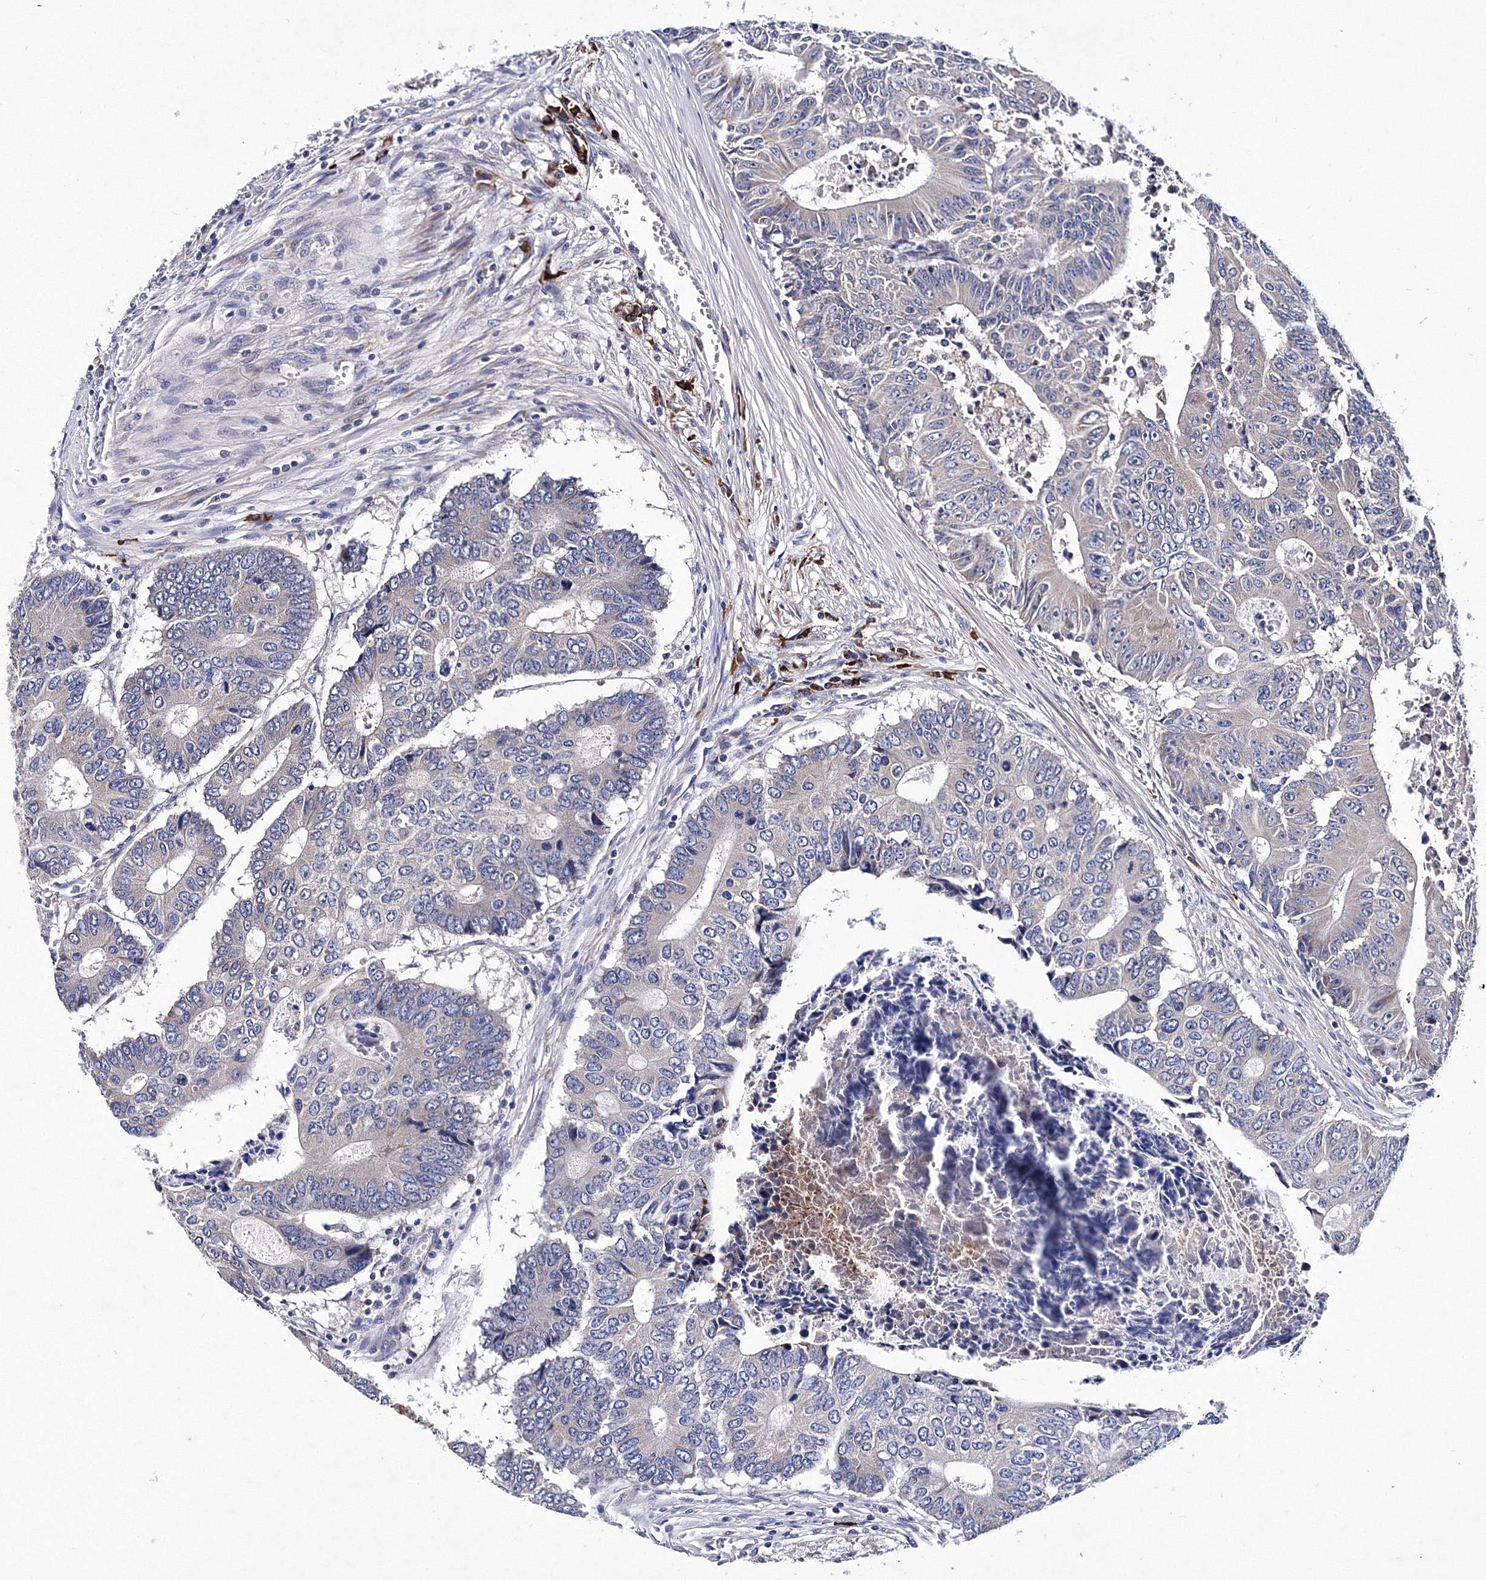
{"staining": {"intensity": "negative", "quantity": "none", "location": "none"}, "tissue": "colorectal cancer", "cell_type": "Tumor cells", "image_type": "cancer", "snomed": [{"axis": "morphology", "description": "Adenocarcinoma, NOS"}, {"axis": "topography", "description": "Colon"}], "caption": "Colorectal adenocarcinoma stained for a protein using IHC exhibits no expression tumor cells.", "gene": "TRPM2", "patient": {"sex": "male", "age": 87}}